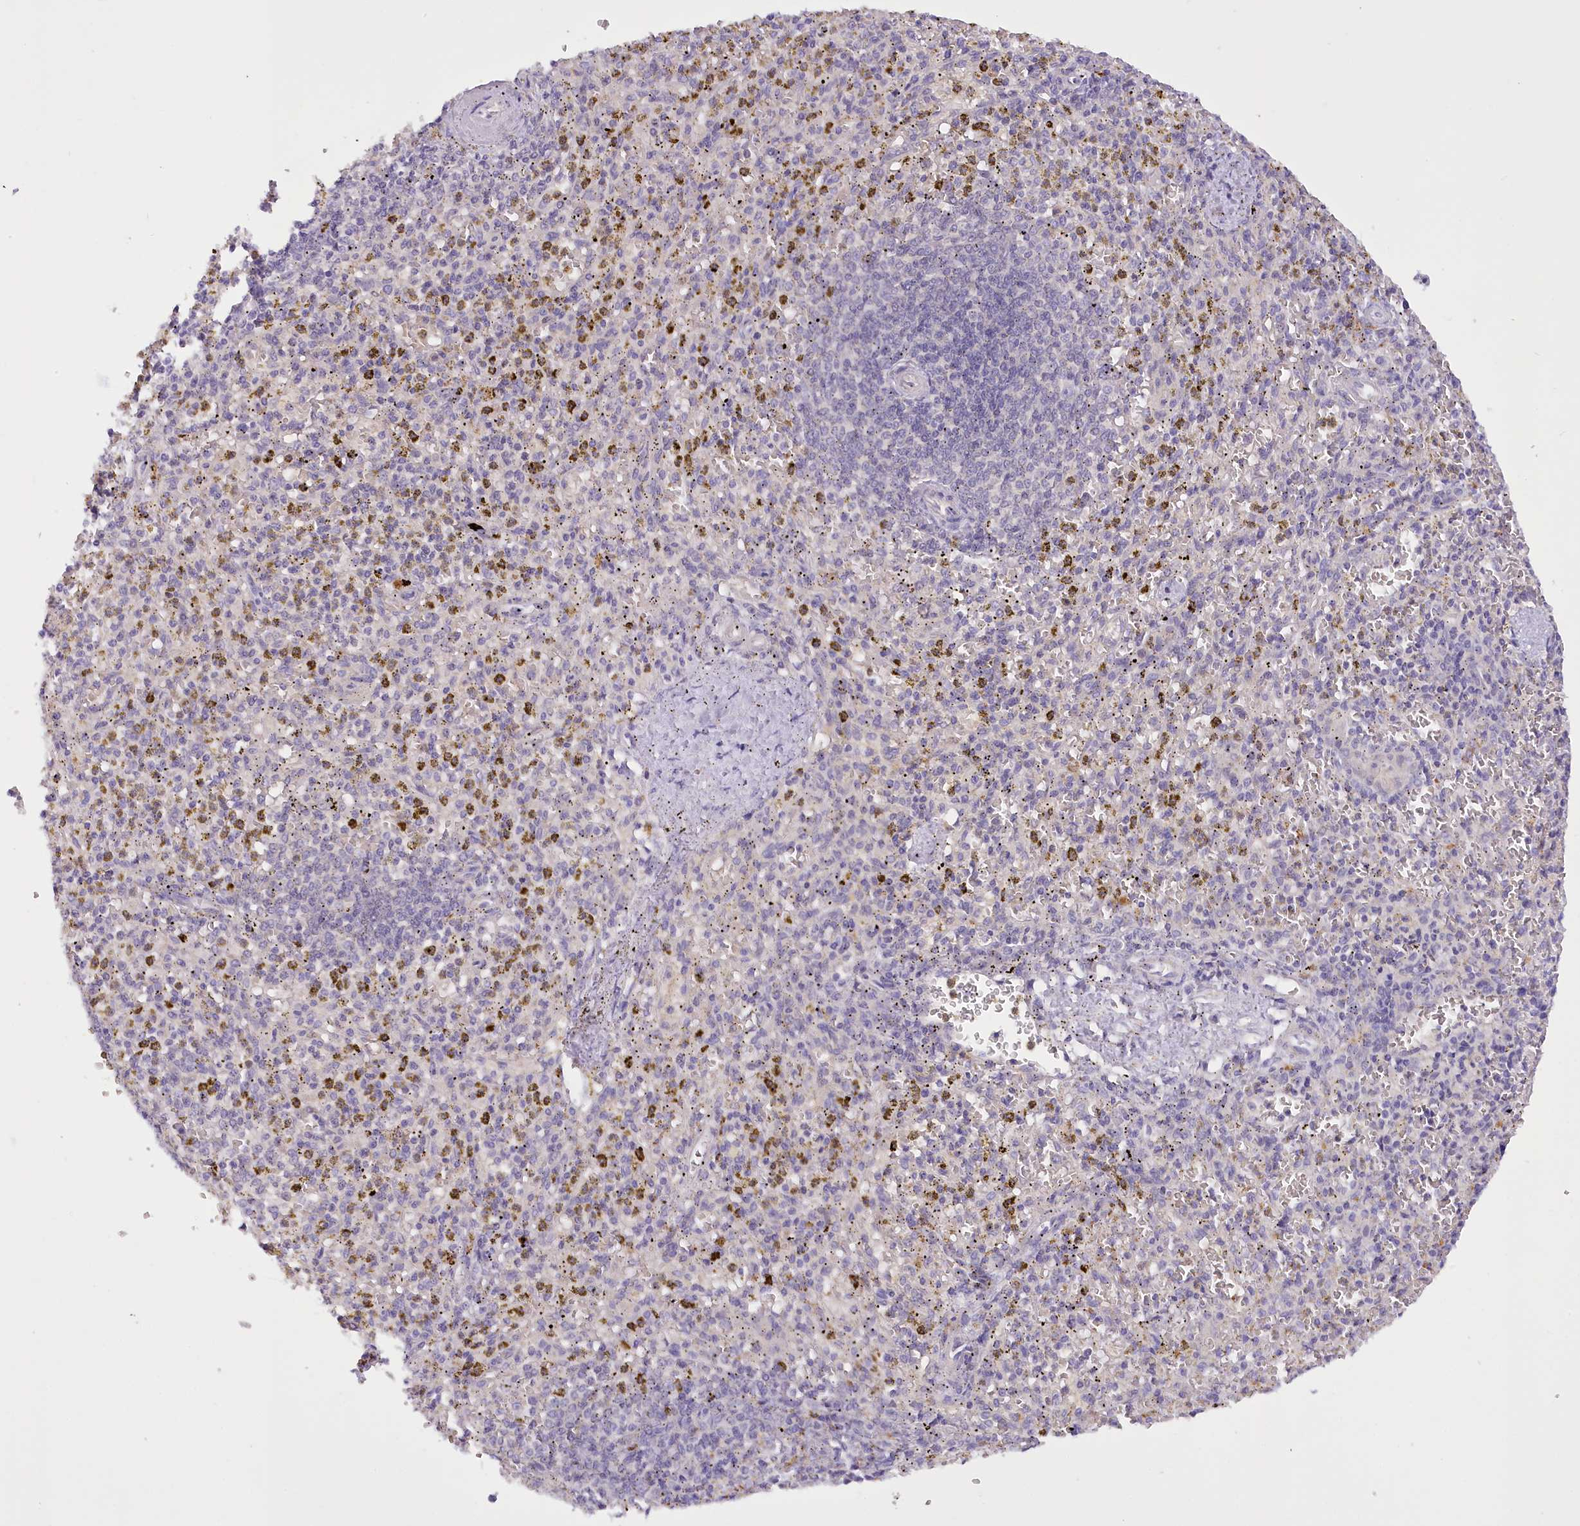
{"staining": {"intensity": "moderate", "quantity": "<25%", "location": "cytoplasmic/membranous"}, "tissue": "spleen", "cell_type": "Cells in red pulp", "image_type": "normal", "snomed": [{"axis": "morphology", "description": "Normal tissue, NOS"}, {"axis": "topography", "description": "Spleen"}], "caption": "DAB (3,3'-diaminobenzidine) immunohistochemical staining of benign spleen demonstrates moderate cytoplasmic/membranous protein positivity in approximately <25% of cells in red pulp.", "gene": "DCUN1D1", "patient": {"sex": "male", "age": 72}}